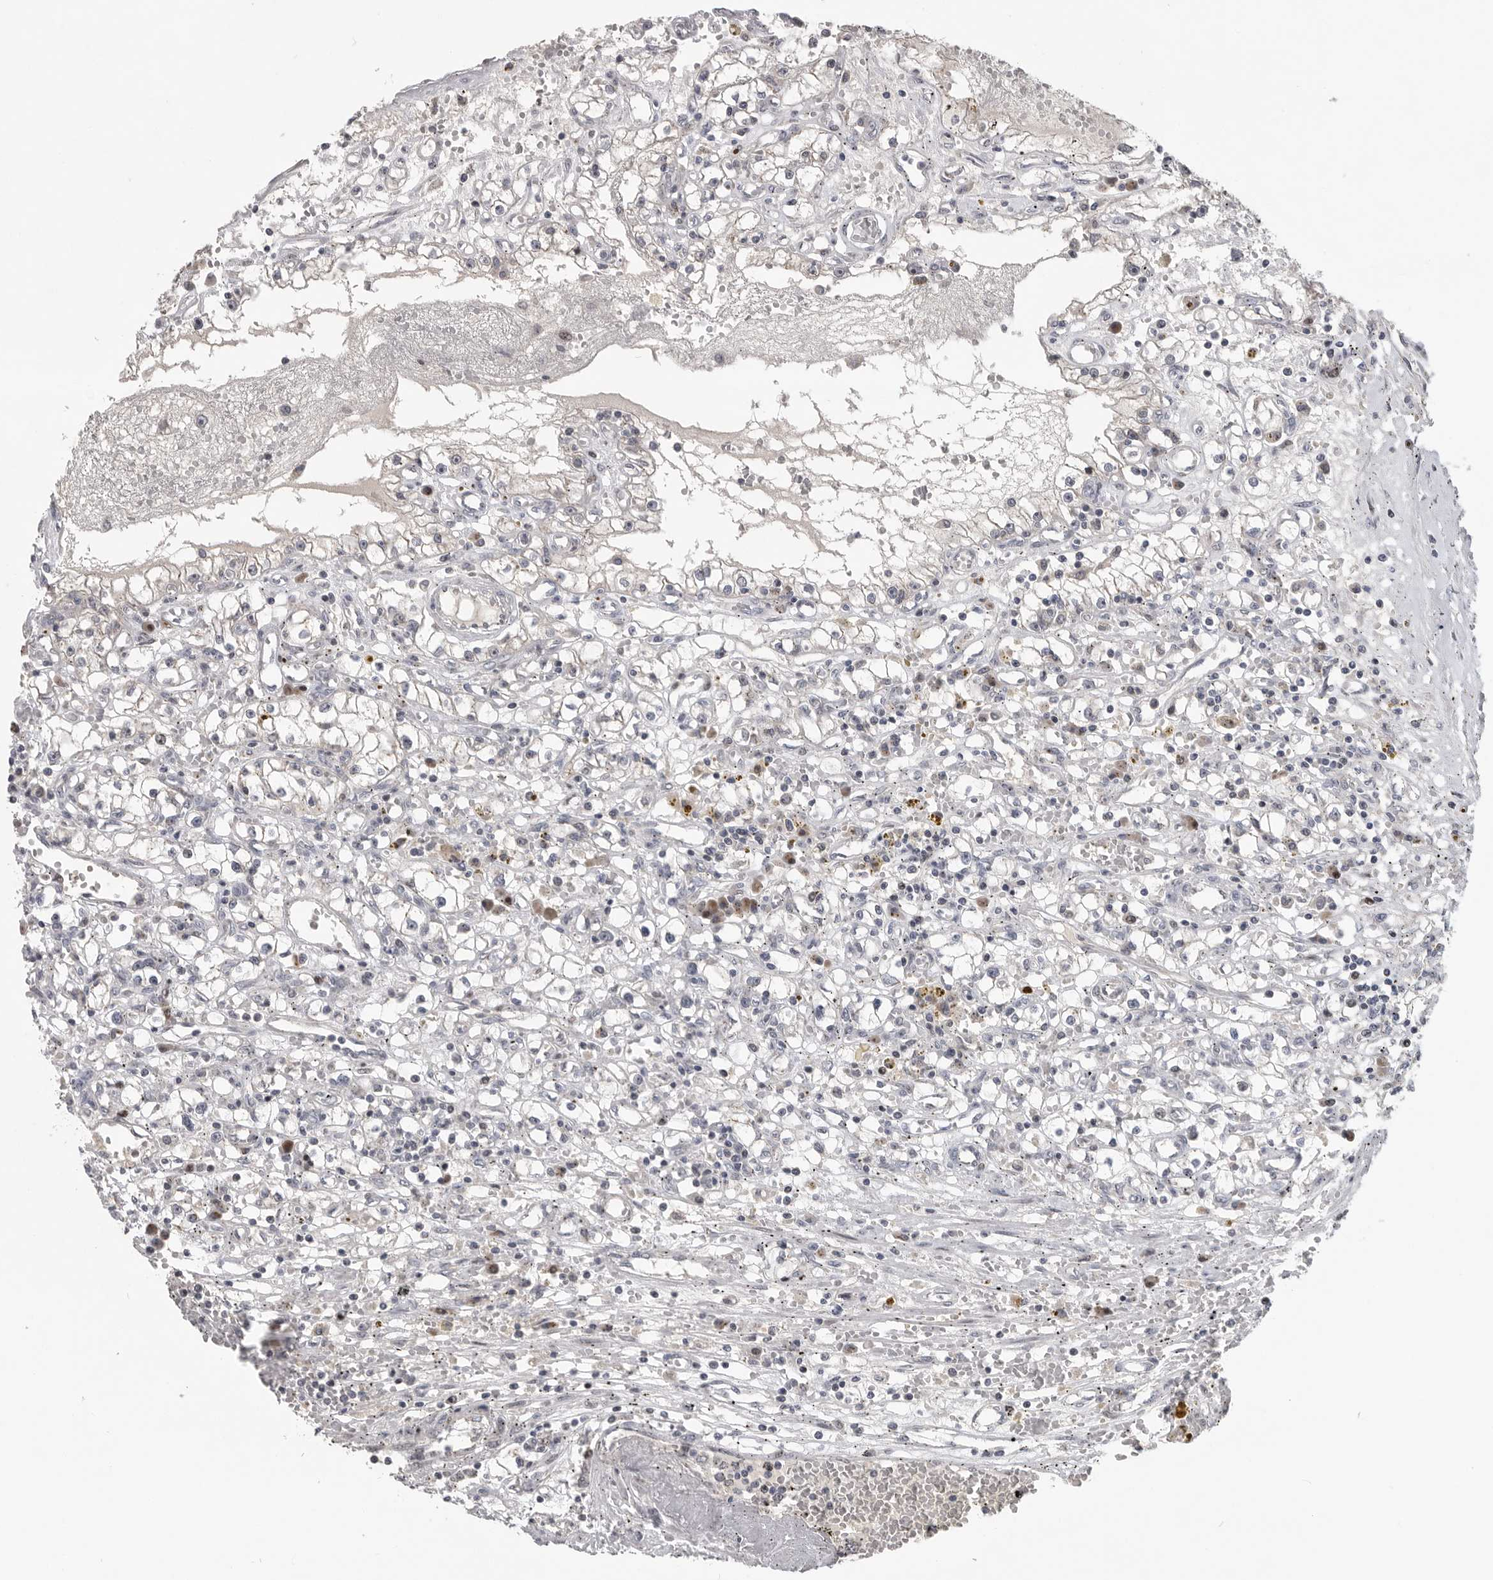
{"staining": {"intensity": "negative", "quantity": "none", "location": "none"}, "tissue": "renal cancer", "cell_type": "Tumor cells", "image_type": "cancer", "snomed": [{"axis": "morphology", "description": "Adenocarcinoma, NOS"}, {"axis": "topography", "description": "Kidney"}], "caption": "Immunohistochemistry photomicrograph of neoplastic tissue: renal cancer (adenocarcinoma) stained with DAB shows no significant protein expression in tumor cells. (Brightfield microscopy of DAB IHC at high magnification).", "gene": "PCMTD1", "patient": {"sex": "male", "age": 56}}